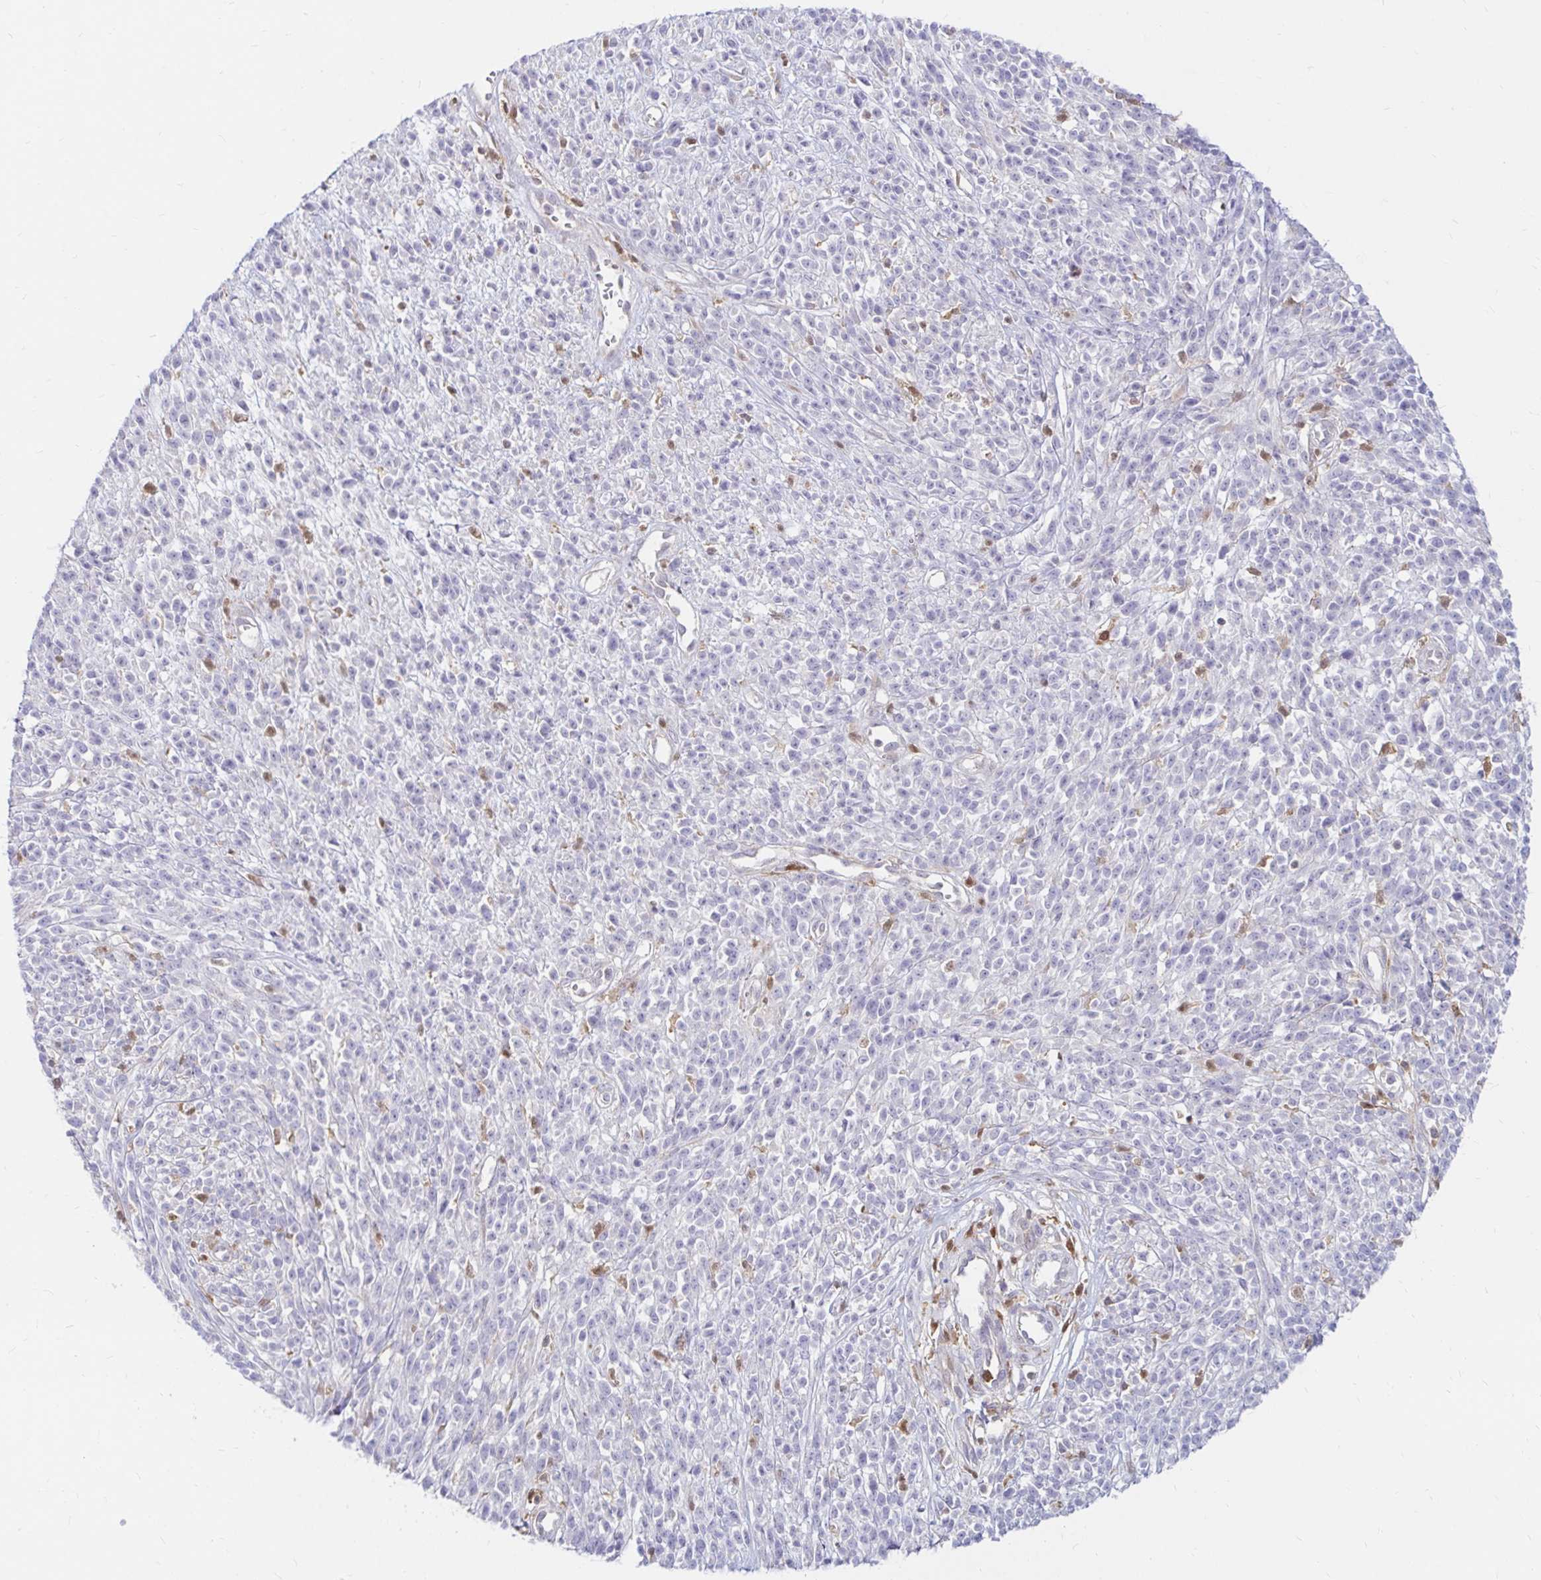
{"staining": {"intensity": "negative", "quantity": "none", "location": "none"}, "tissue": "melanoma", "cell_type": "Tumor cells", "image_type": "cancer", "snomed": [{"axis": "morphology", "description": "Malignant melanoma, NOS"}, {"axis": "topography", "description": "Skin"}, {"axis": "topography", "description": "Skin of trunk"}], "caption": "A photomicrograph of malignant melanoma stained for a protein displays no brown staining in tumor cells.", "gene": "PYCARD", "patient": {"sex": "male", "age": 74}}